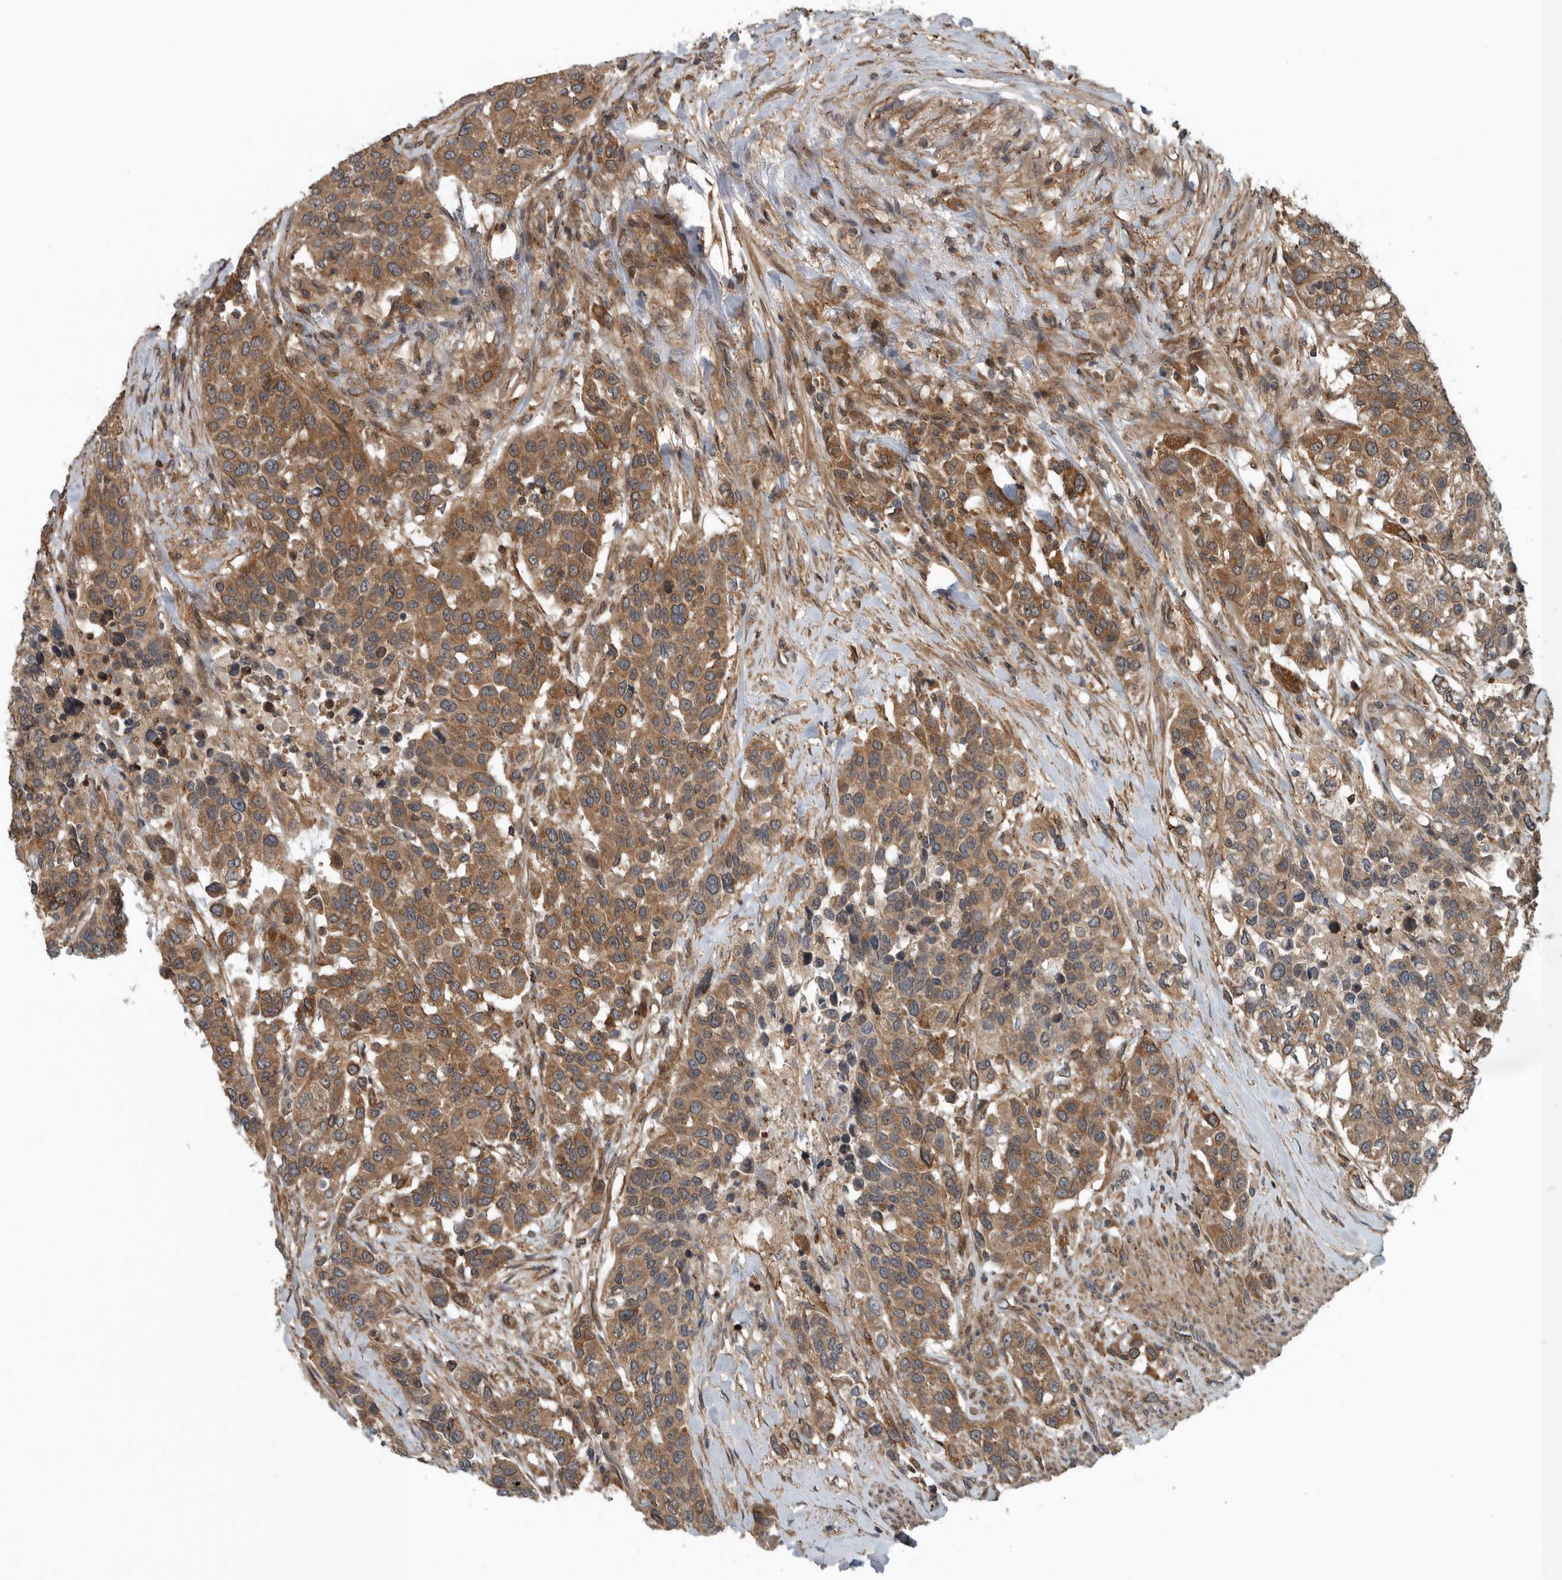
{"staining": {"intensity": "moderate", "quantity": ">75%", "location": "cytoplasmic/membranous"}, "tissue": "urothelial cancer", "cell_type": "Tumor cells", "image_type": "cancer", "snomed": [{"axis": "morphology", "description": "Urothelial carcinoma, High grade"}, {"axis": "topography", "description": "Urinary bladder"}], "caption": "Urothelial cancer stained with a brown dye exhibits moderate cytoplasmic/membranous positive expression in approximately >75% of tumor cells.", "gene": "AMFR", "patient": {"sex": "female", "age": 80}}